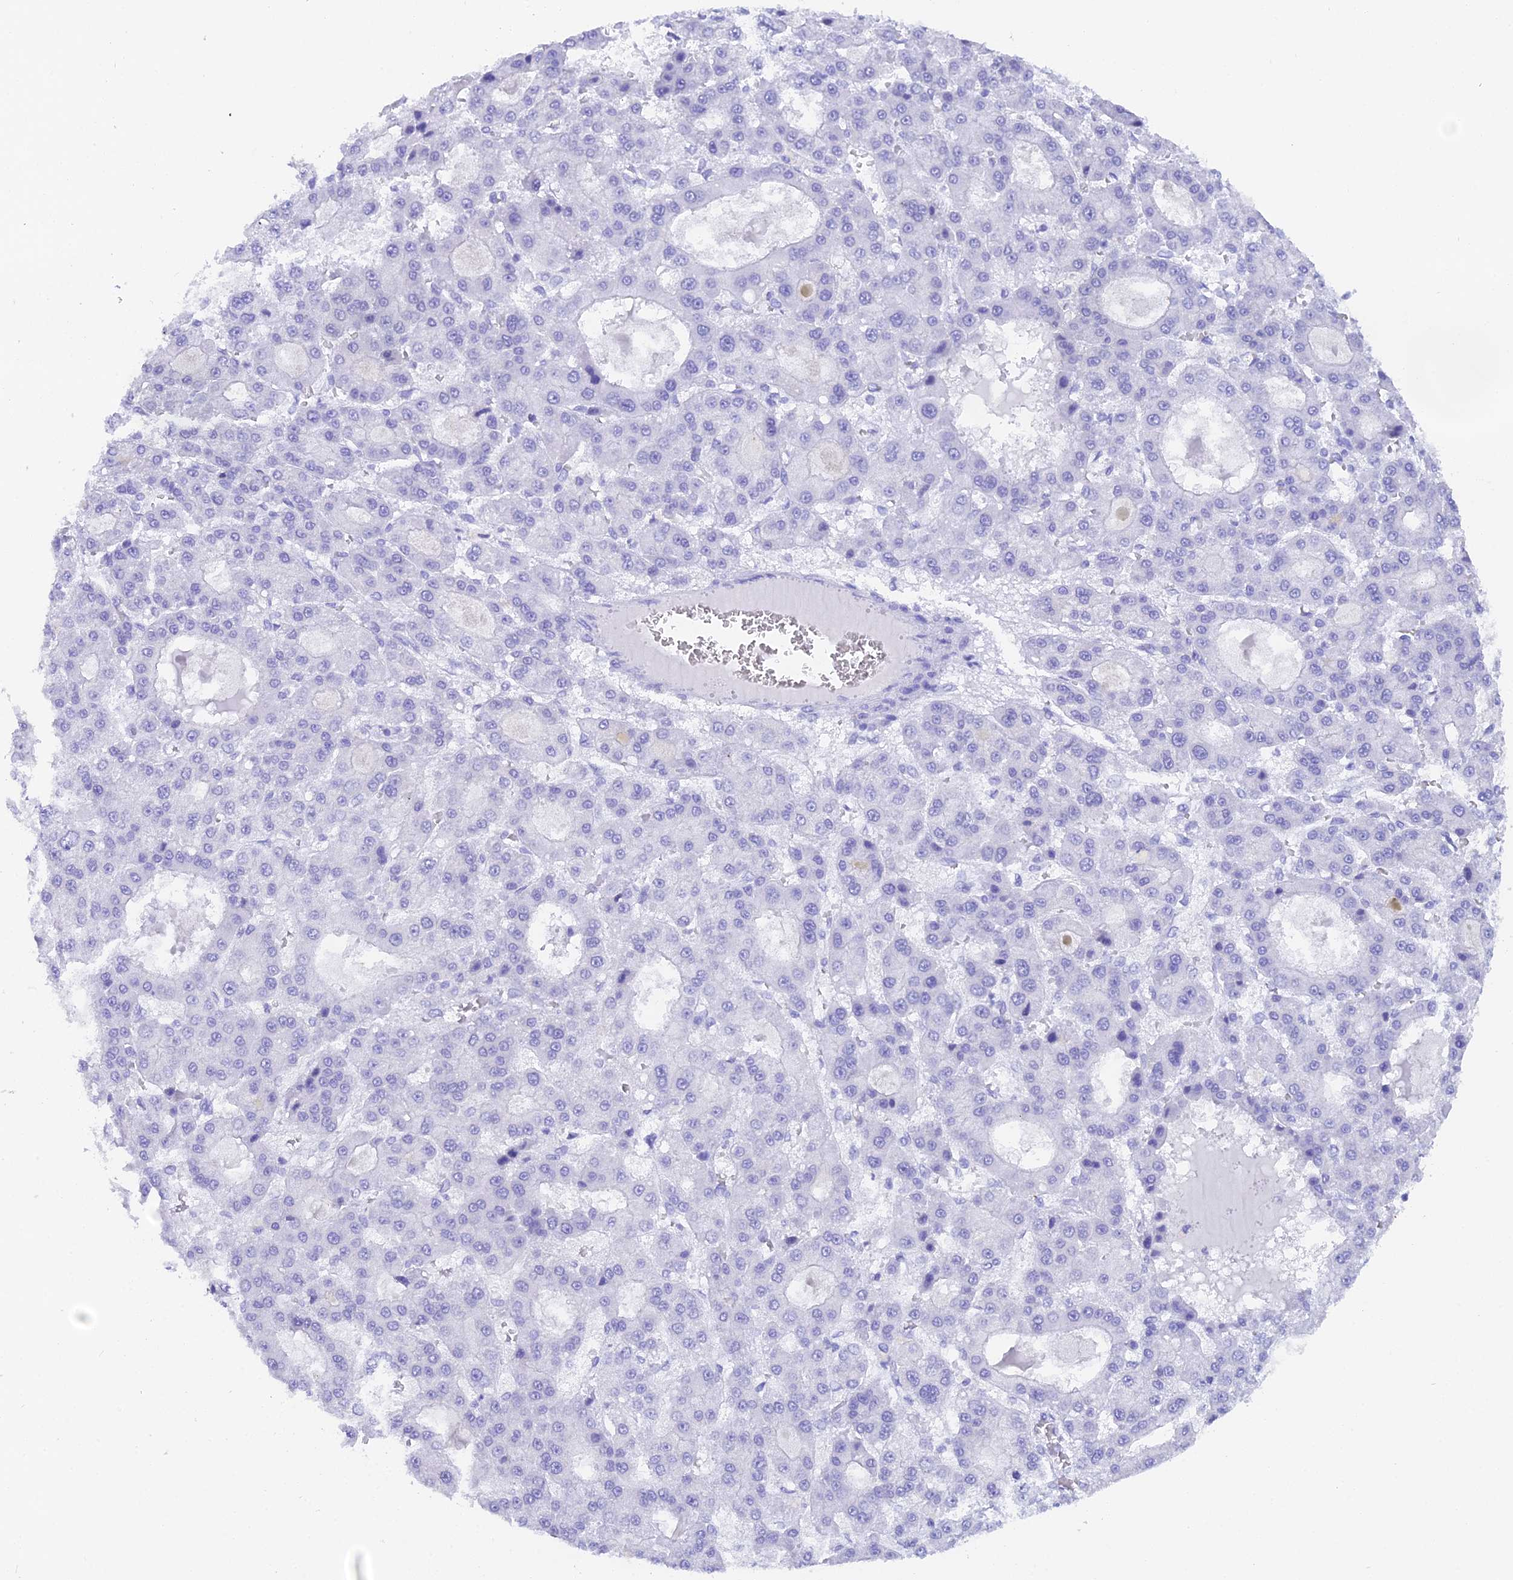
{"staining": {"intensity": "negative", "quantity": "none", "location": "none"}, "tissue": "liver cancer", "cell_type": "Tumor cells", "image_type": "cancer", "snomed": [{"axis": "morphology", "description": "Carcinoma, Hepatocellular, NOS"}, {"axis": "topography", "description": "Liver"}], "caption": "IHC photomicrograph of neoplastic tissue: human hepatocellular carcinoma (liver) stained with DAB (3,3'-diaminobenzidine) exhibits no significant protein staining in tumor cells.", "gene": "REG1A", "patient": {"sex": "male", "age": 70}}